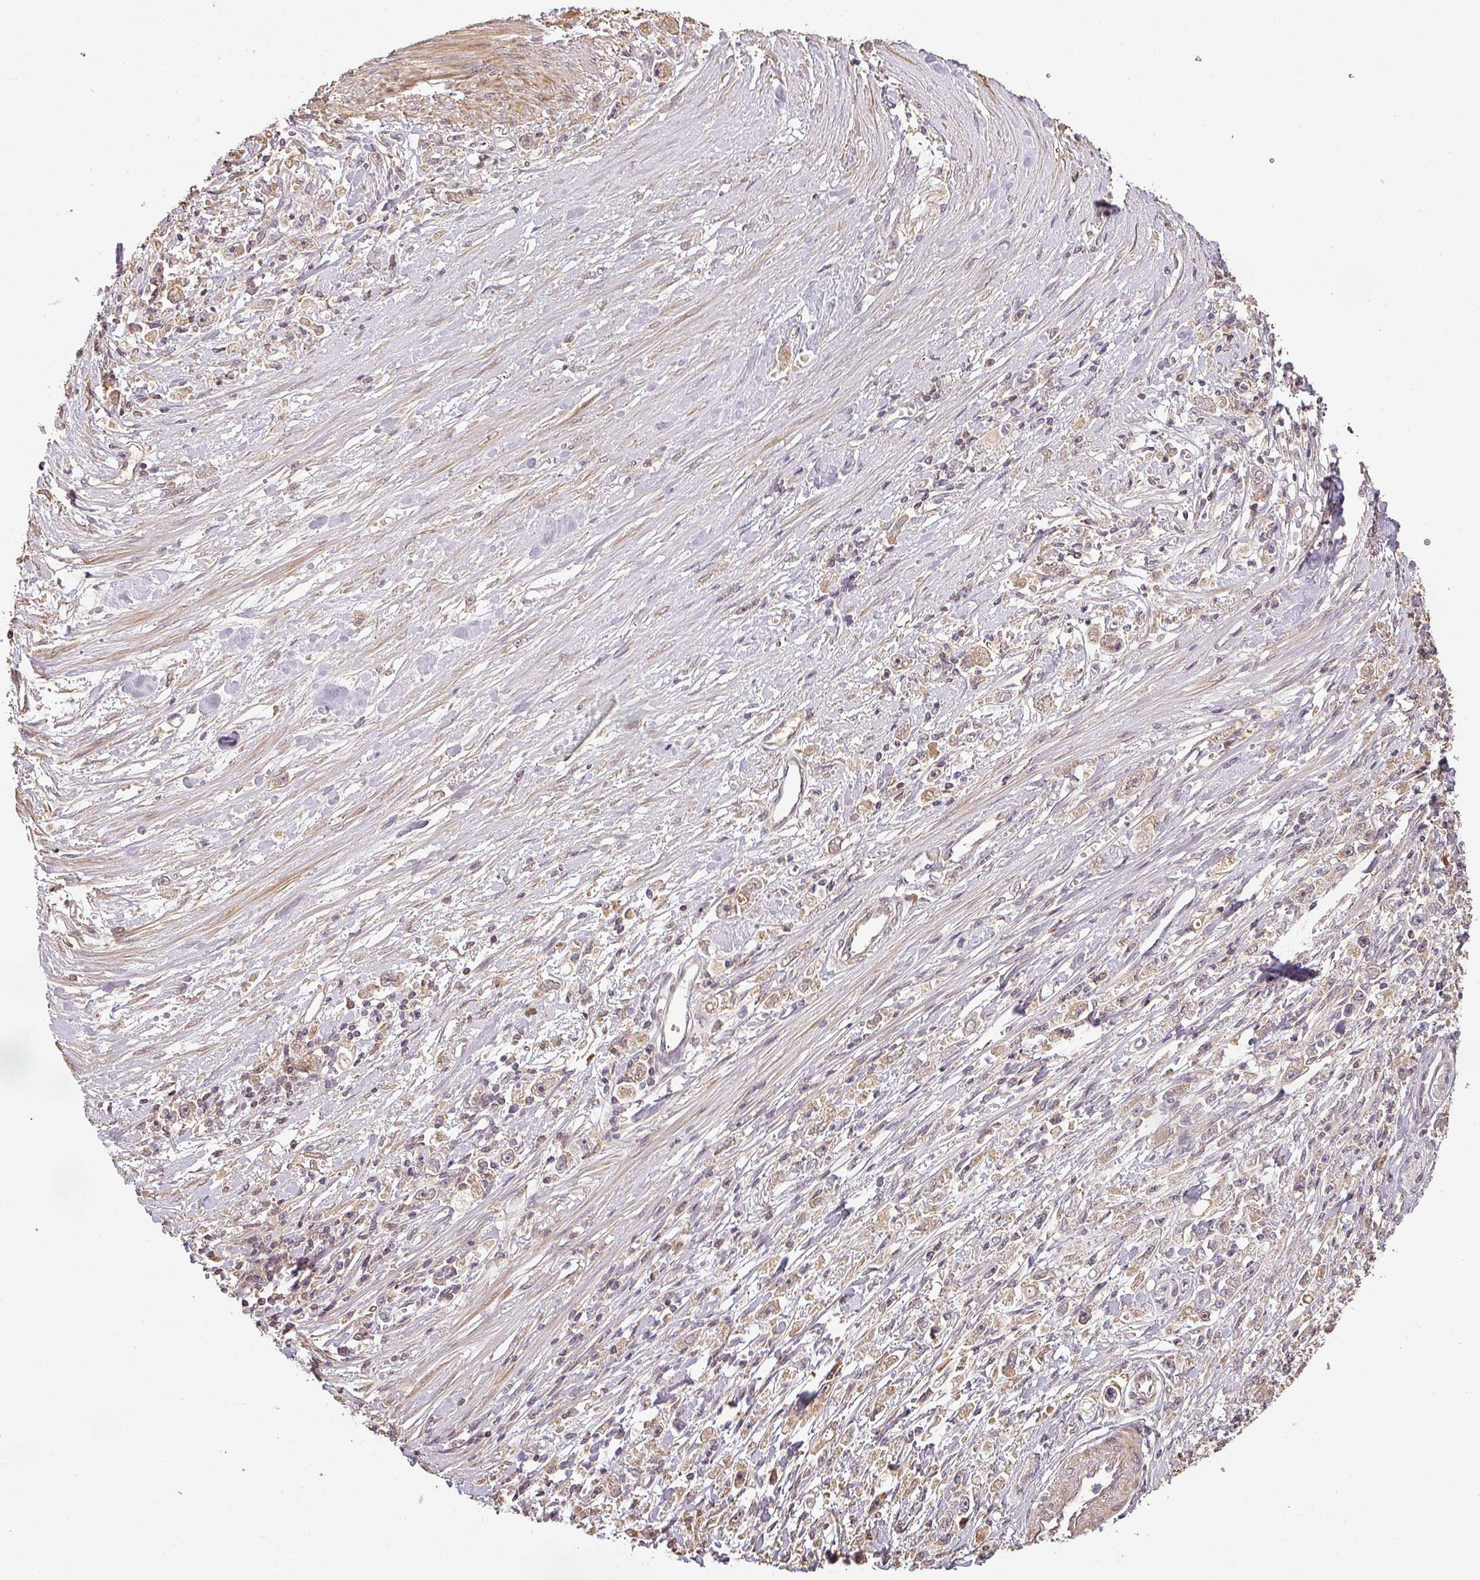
{"staining": {"intensity": "weak", "quantity": "25%-75%", "location": "cytoplasmic/membranous"}, "tissue": "stomach cancer", "cell_type": "Tumor cells", "image_type": "cancer", "snomed": [{"axis": "morphology", "description": "Adenocarcinoma, NOS"}, {"axis": "topography", "description": "Stomach"}], "caption": "The micrograph displays a brown stain indicating the presence of a protein in the cytoplasmic/membranous of tumor cells in stomach adenocarcinoma.", "gene": "BPIFB3", "patient": {"sex": "female", "age": 59}}